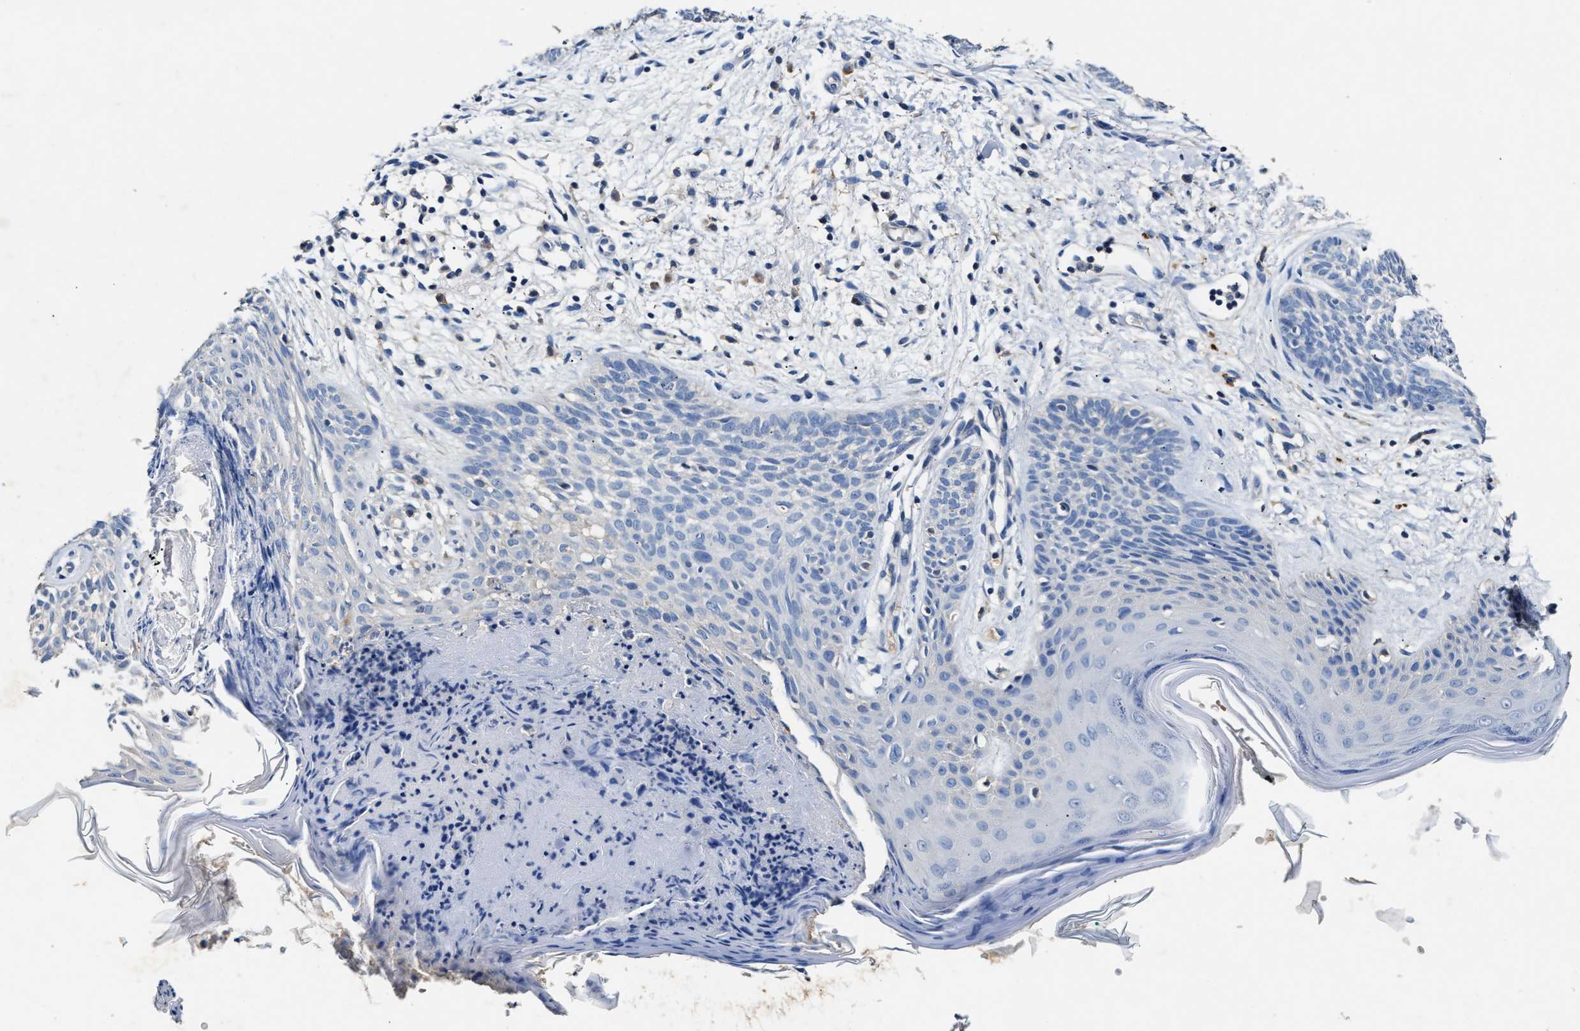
{"staining": {"intensity": "negative", "quantity": "none", "location": "none"}, "tissue": "skin cancer", "cell_type": "Tumor cells", "image_type": "cancer", "snomed": [{"axis": "morphology", "description": "Basal cell carcinoma"}, {"axis": "topography", "description": "Skin"}], "caption": "Tumor cells are negative for protein expression in human skin cancer.", "gene": "SLCO2B1", "patient": {"sex": "female", "age": 59}}